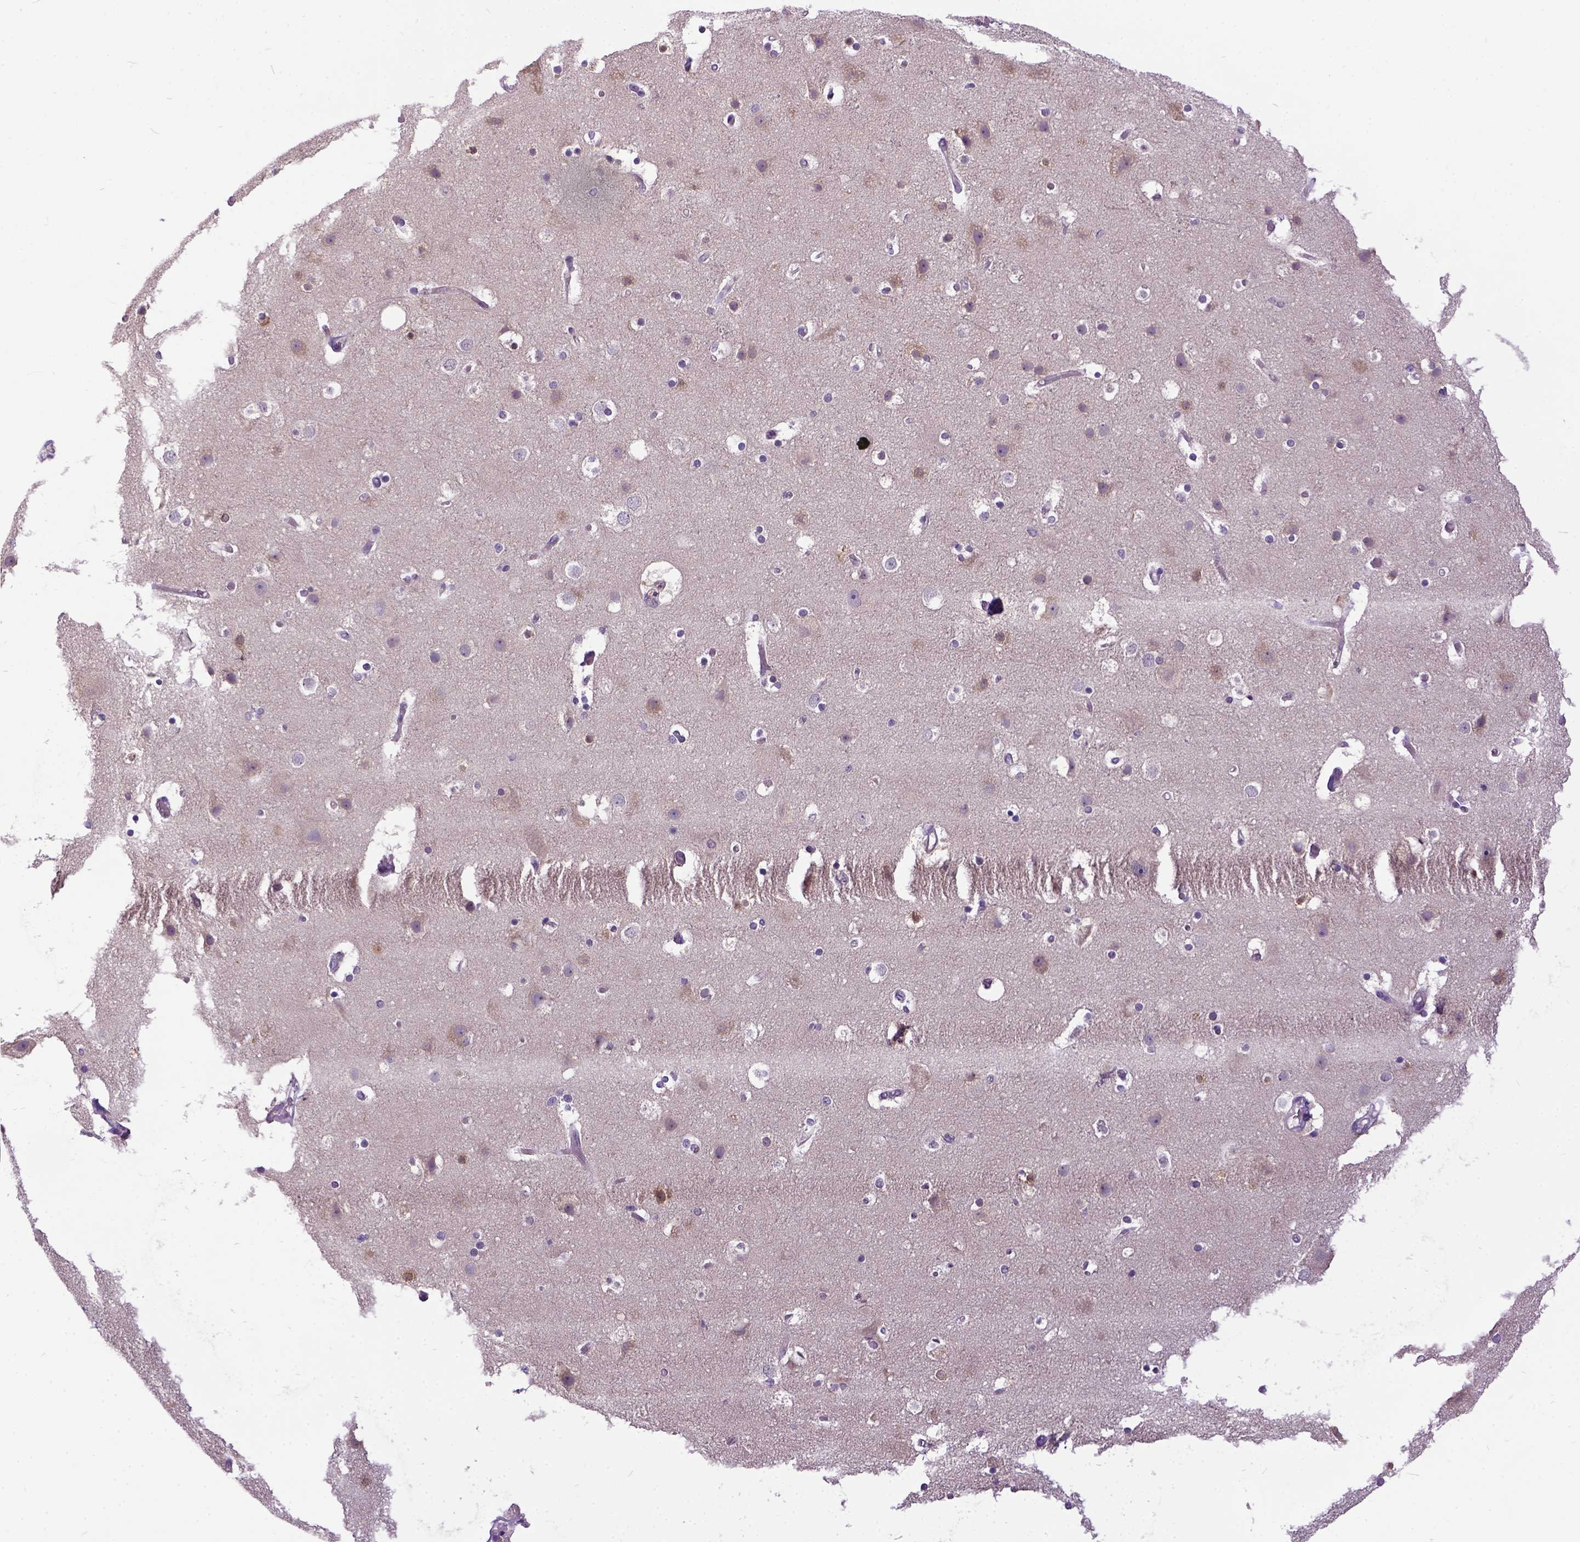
{"staining": {"intensity": "negative", "quantity": "none", "location": "none"}, "tissue": "cerebral cortex", "cell_type": "Endothelial cells", "image_type": "normal", "snomed": [{"axis": "morphology", "description": "Normal tissue, NOS"}, {"axis": "topography", "description": "Cerebral cortex"}], "caption": "This photomicrograph is of benign cerebral cortex stained with immunohistochemistry (IHC) to label a protein in brown with the nuclei are counter-stained blue. There is no expression in endothelial cells. (DAB (3,3'-diaminobenzidine) immunohistochemistry (IHC), high magnification).", "gene": "NEK5", "patient": {"sex": "female", "age": 52}}